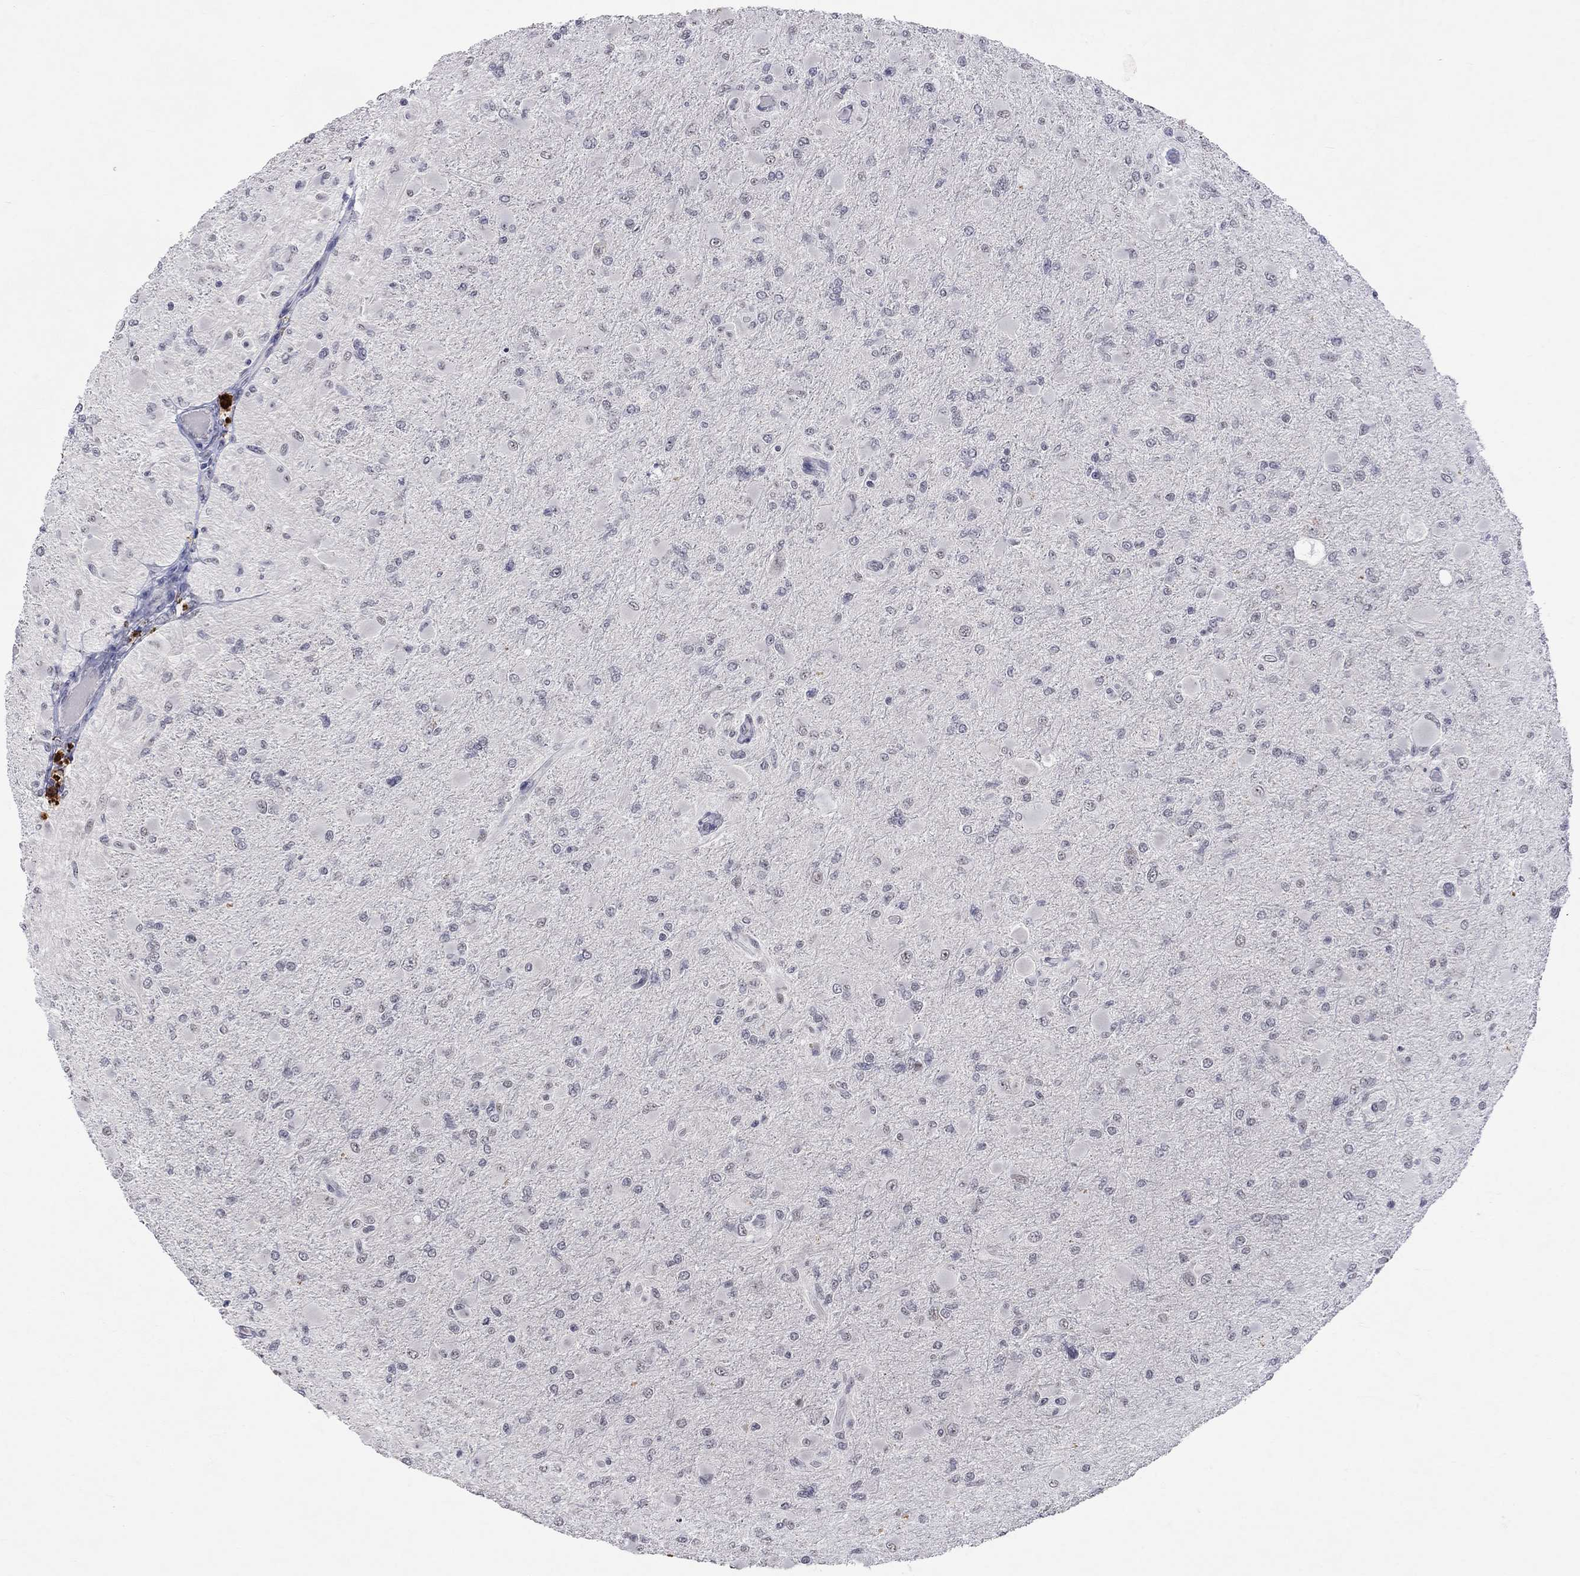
{"staining": {"intensity": "negative", "quantity": "none", "location": "none"}, "tissue": "glioma", "cell_type": "Tumor cells", "image_type": "cancer", "snomed": [{"axis": "morphology", "description": "Glioma, malignant, High grade"}, {"axis": "topography", "description": "Cerebral cortex"}], "caption": "Human glioma stained for a protein using IHC demonstrates no positivity in tumor cells.", "gene": "TMEM143", "patient": {"sex": "female", "age": 36}}